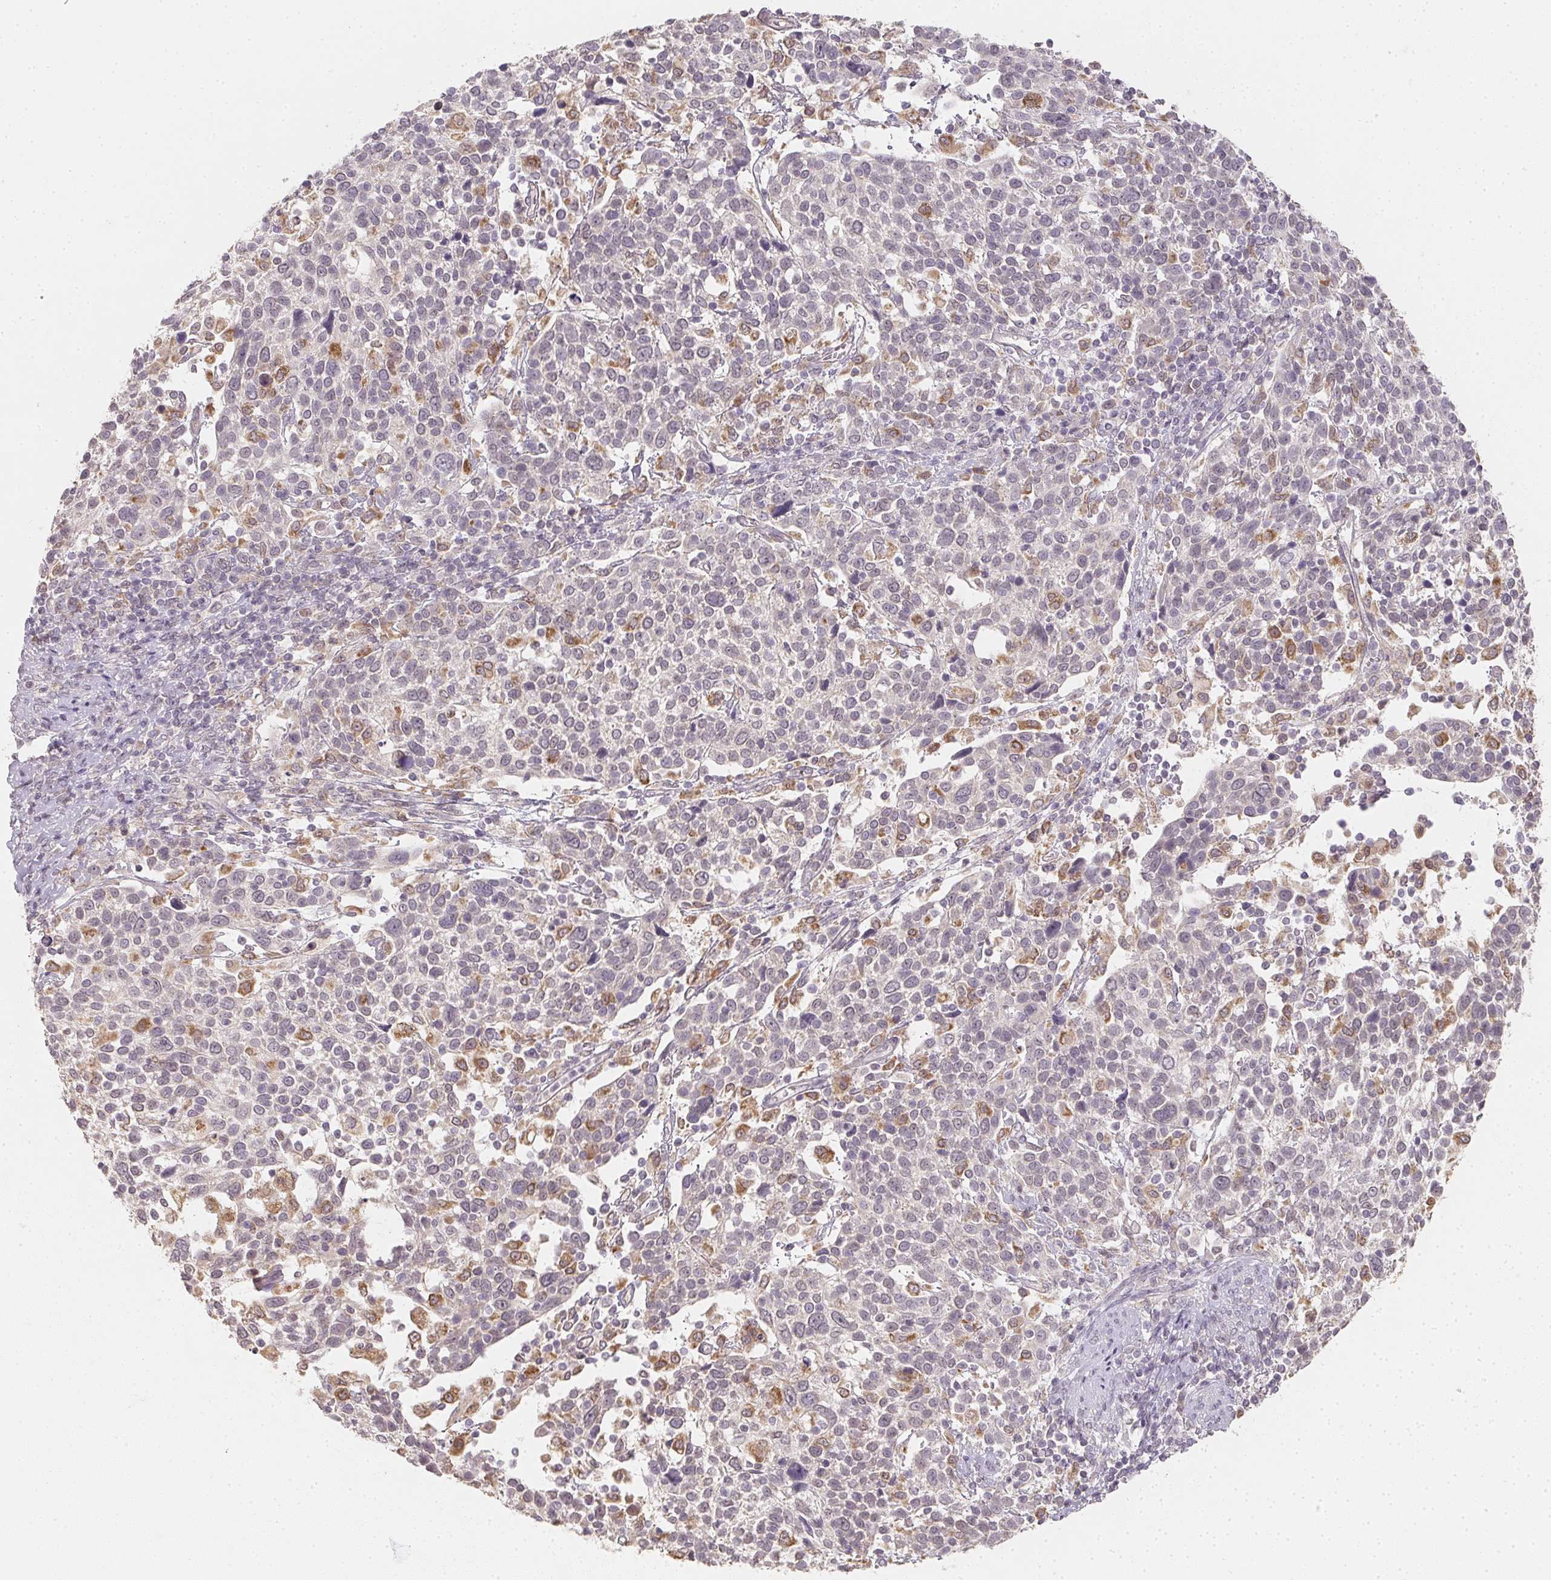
{"staining": {"intensity": "negative", "quantity": "none", "location": "none"}, "tissue": "cervical cancer", "cell_type": "Tumor cells", "image_type": "cancer", "snomed": [{"axis": "morphology", "description": "Squamous cell carcinoma, NOS"}, {"axis": "topography", "description": "Cervix"}], "caption": "There is no significant staining in tumor cells of cervical cancer.", "gene": "SOAT1", "patient": {"sex": "female", "age": 61}}